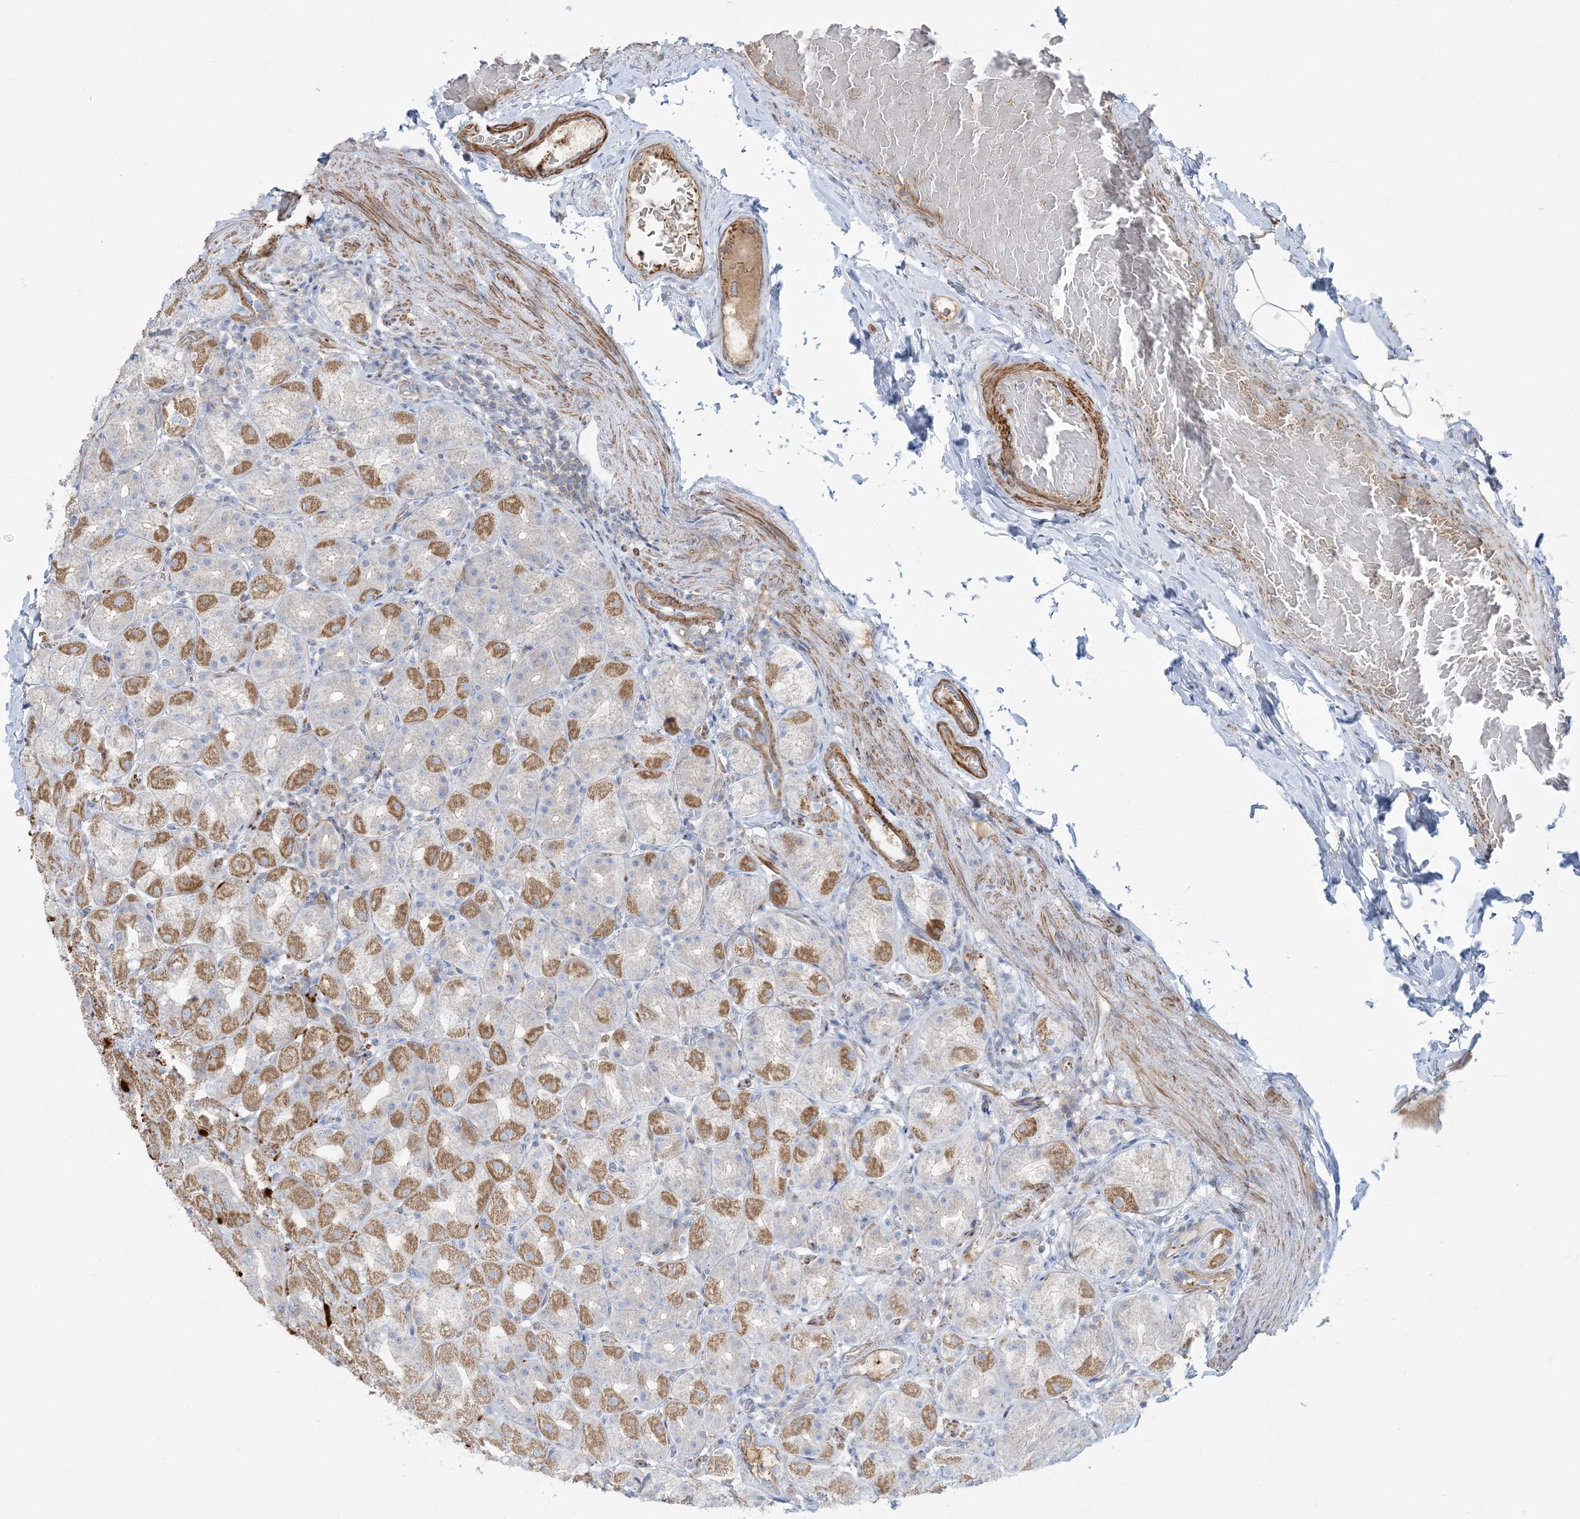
{"staining": {"intensity": "moderate", "quantity": "25%-75%", "location": "cytoplasmic/membranous"}, "tissue": "stomach", "cell_type": "Glandular cells", "image_type": "normal", "snomed": [{"axis": "morphology", "description": "Normal tissue, NOS"}, {"axis": "topography", "description": "Stomach, upper"}], "caption": "Immunohistochemical staining of normal stomach reveals moderate cytoplasmic/membranous protein staining in about 25%-75% of glandular cells.", "gene": "GTF3C2", "patient": {"sex": "male", "age": 68}}